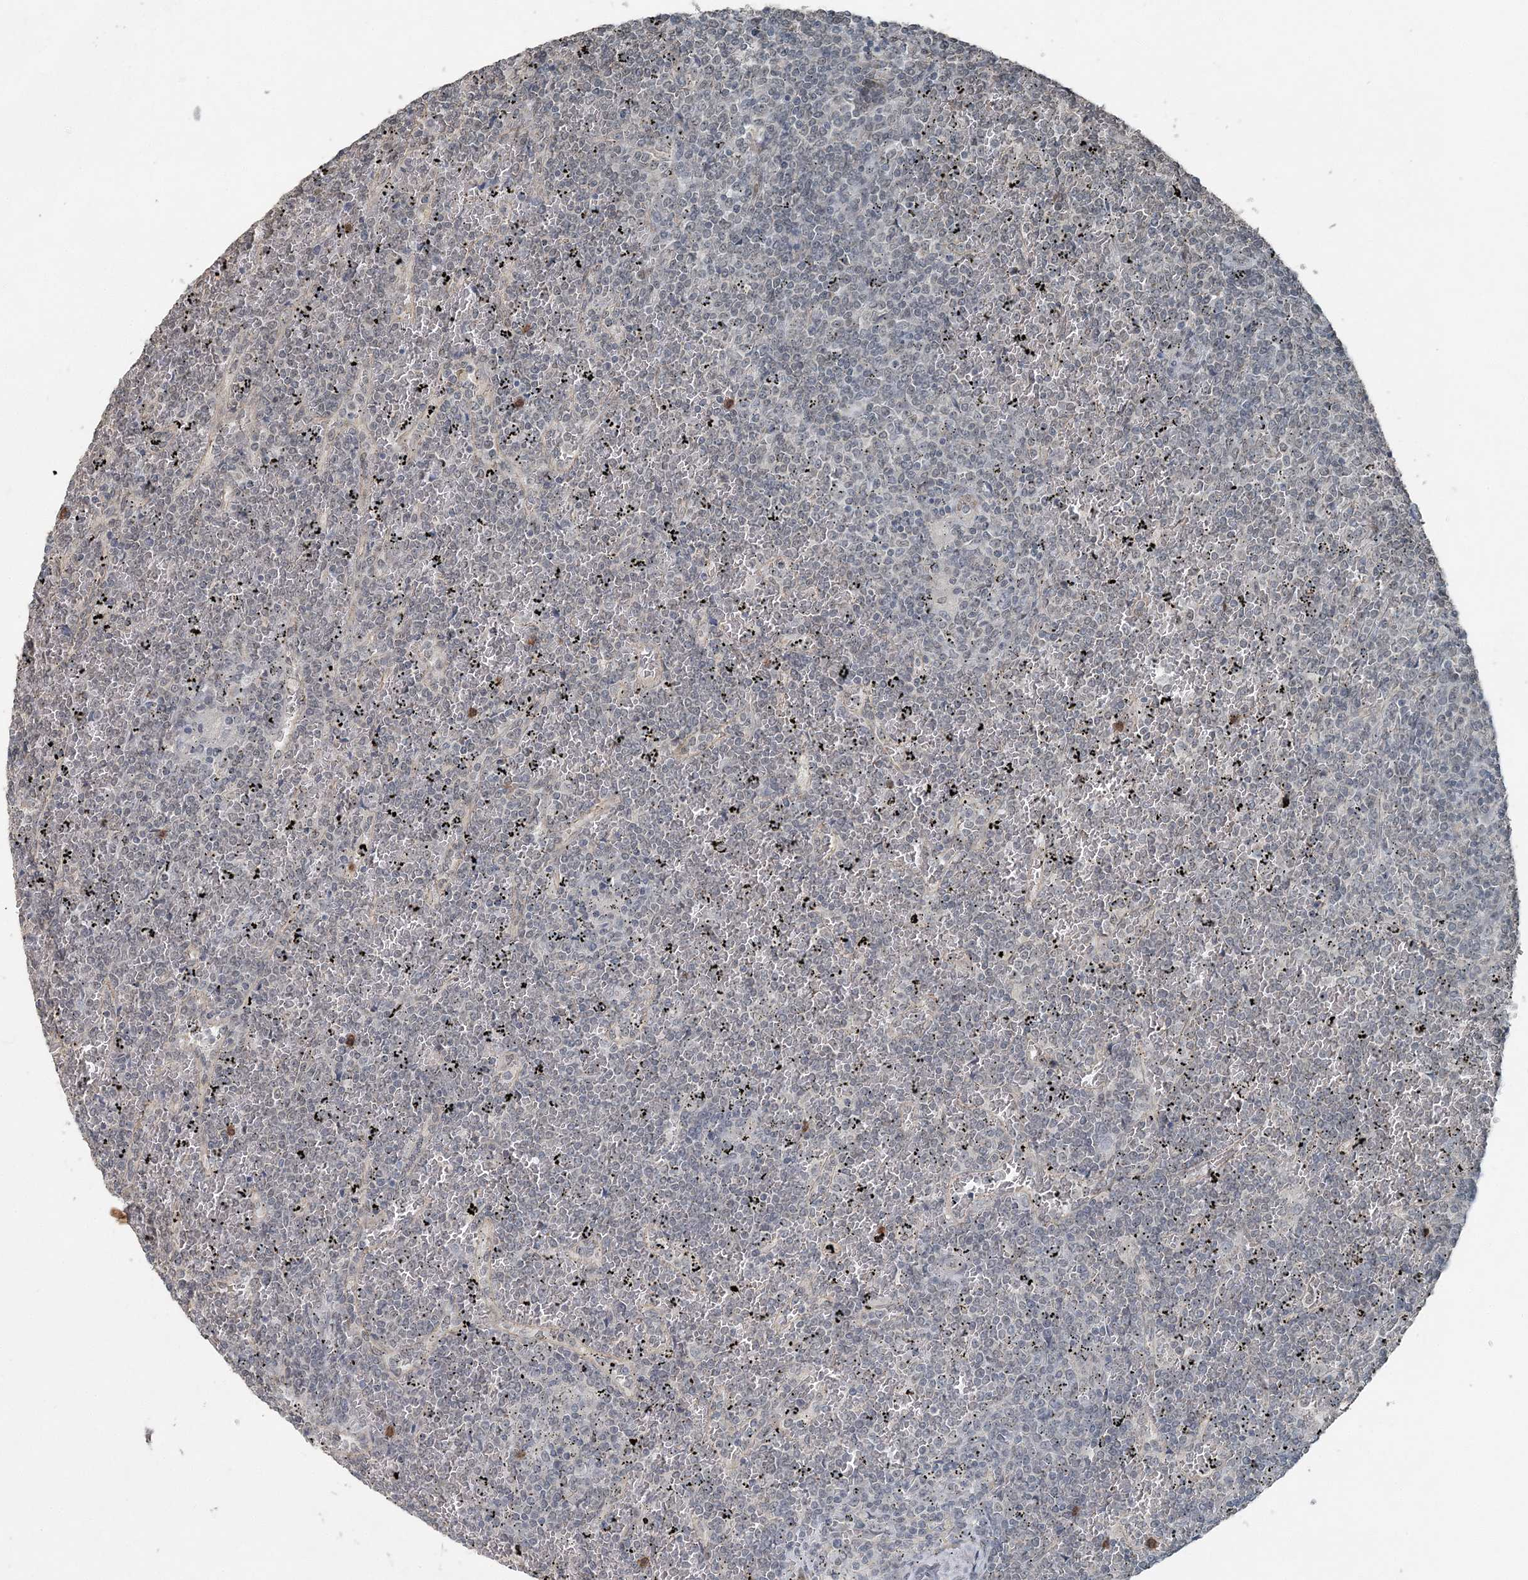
{"staining": {"intensity": "negative", "quantity": "none", "location": "none"}, "tissue": "lymphoma", "cell_type": "Tumor cells", "image_type": "cancer", "snomed": [{"axis": "morphology", "description": "Malignant lymphoma, non-Hodgkin's type, Low grade"}, {"axis": "topography", "description": "Spleen"}], "caption": "High magnification brightfield microscopy of low-grade malignant lymphoma, non-Hodgkin's type stained with DAB (3,3'-diaminobenzidine) (brown) and counterstained with hematoxylin (blue): tumor cells show no significant expression.", "gene": "VSIG2", "patient": {"sex": "female", "age": 19}}